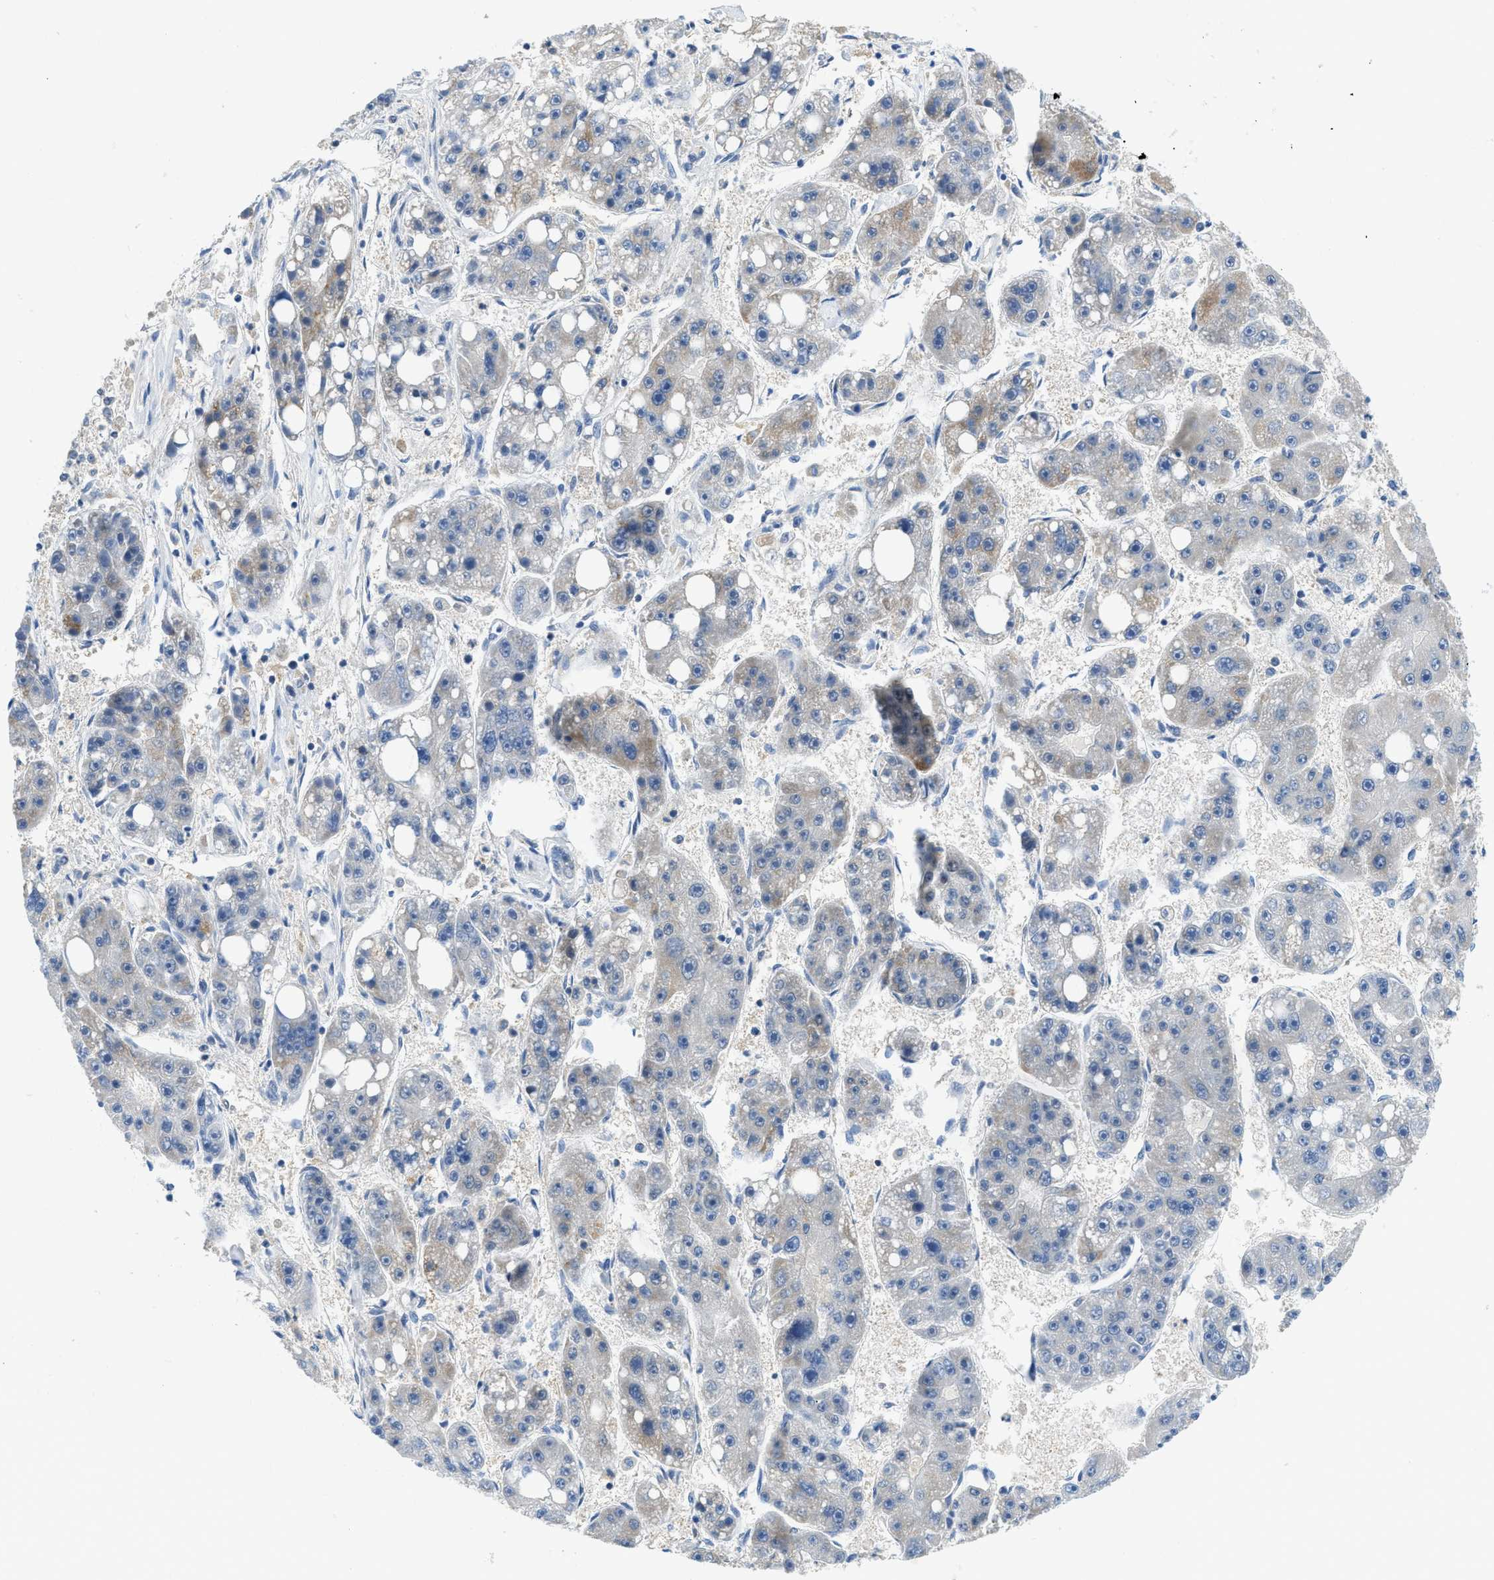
{"staining": {"intensity": "weak", "quantity": "<25%", "location": "cytoplasmic/membranous"}, "tissue": "liver cancer", "cell_type": "Tumor cells", "image_type": "cancer", "snomed": [{"axis": "morphology", "description": "Carcinoma, Hepatocellular, NOS"}, {"axis": "topography", "description": "Liver"}], "caption": "Tumor cells are negative for brown protein staining in liver cancer (hepatocellular carcinoma). (DAB immunohistochemistry visualized using brightfield microscopy, high magnification).", "gene": "FAM151A", "patient": {"sex": "female", "age": 61}}